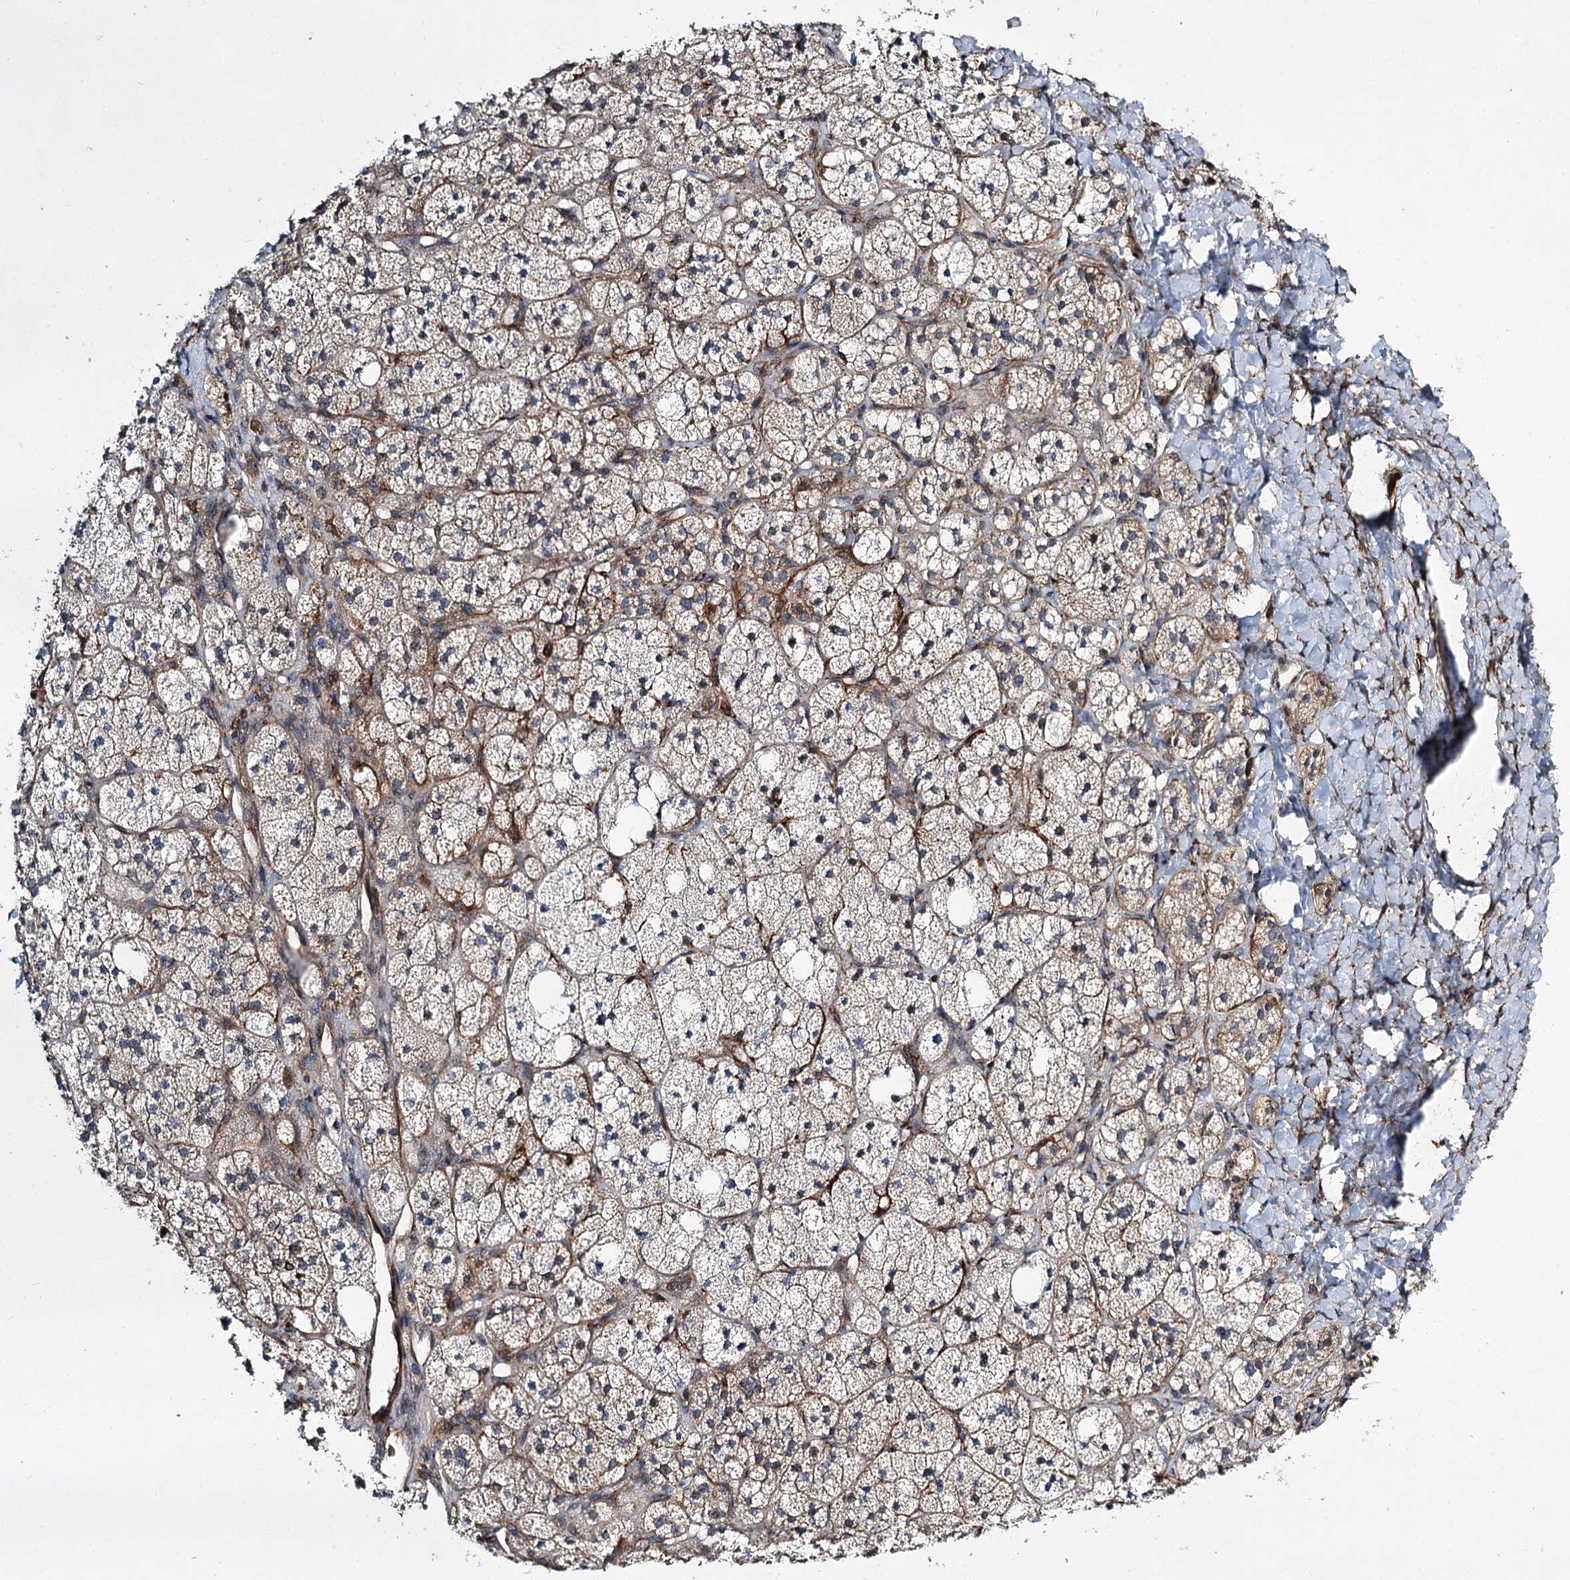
{"staining": {"intensity": "moderate", "quantity": "25%-75%", "location": "cytoplasmic/membranous"}, "tissue": "adrenal gland", "cell_type": "Glandular cells", "image_type": "normal", "snomed": [{"axis": "morphology", "description": "Normal tissue, NOS"}, {"axis": "topography", "description": "Adrenal gland"}], "caption": "Immunohistochemical staining of benign human adrenal gland exhibits moderate cytoplasmic/membranous protein expression in approximately 25%-75% of glandular cells. Using DAB (brown) and hematoxylin (blue) stains, captured at high magnification using brightfield microscopy.", "gene": "DPEP2", "patient": {"sex": "male", "age": 61}}